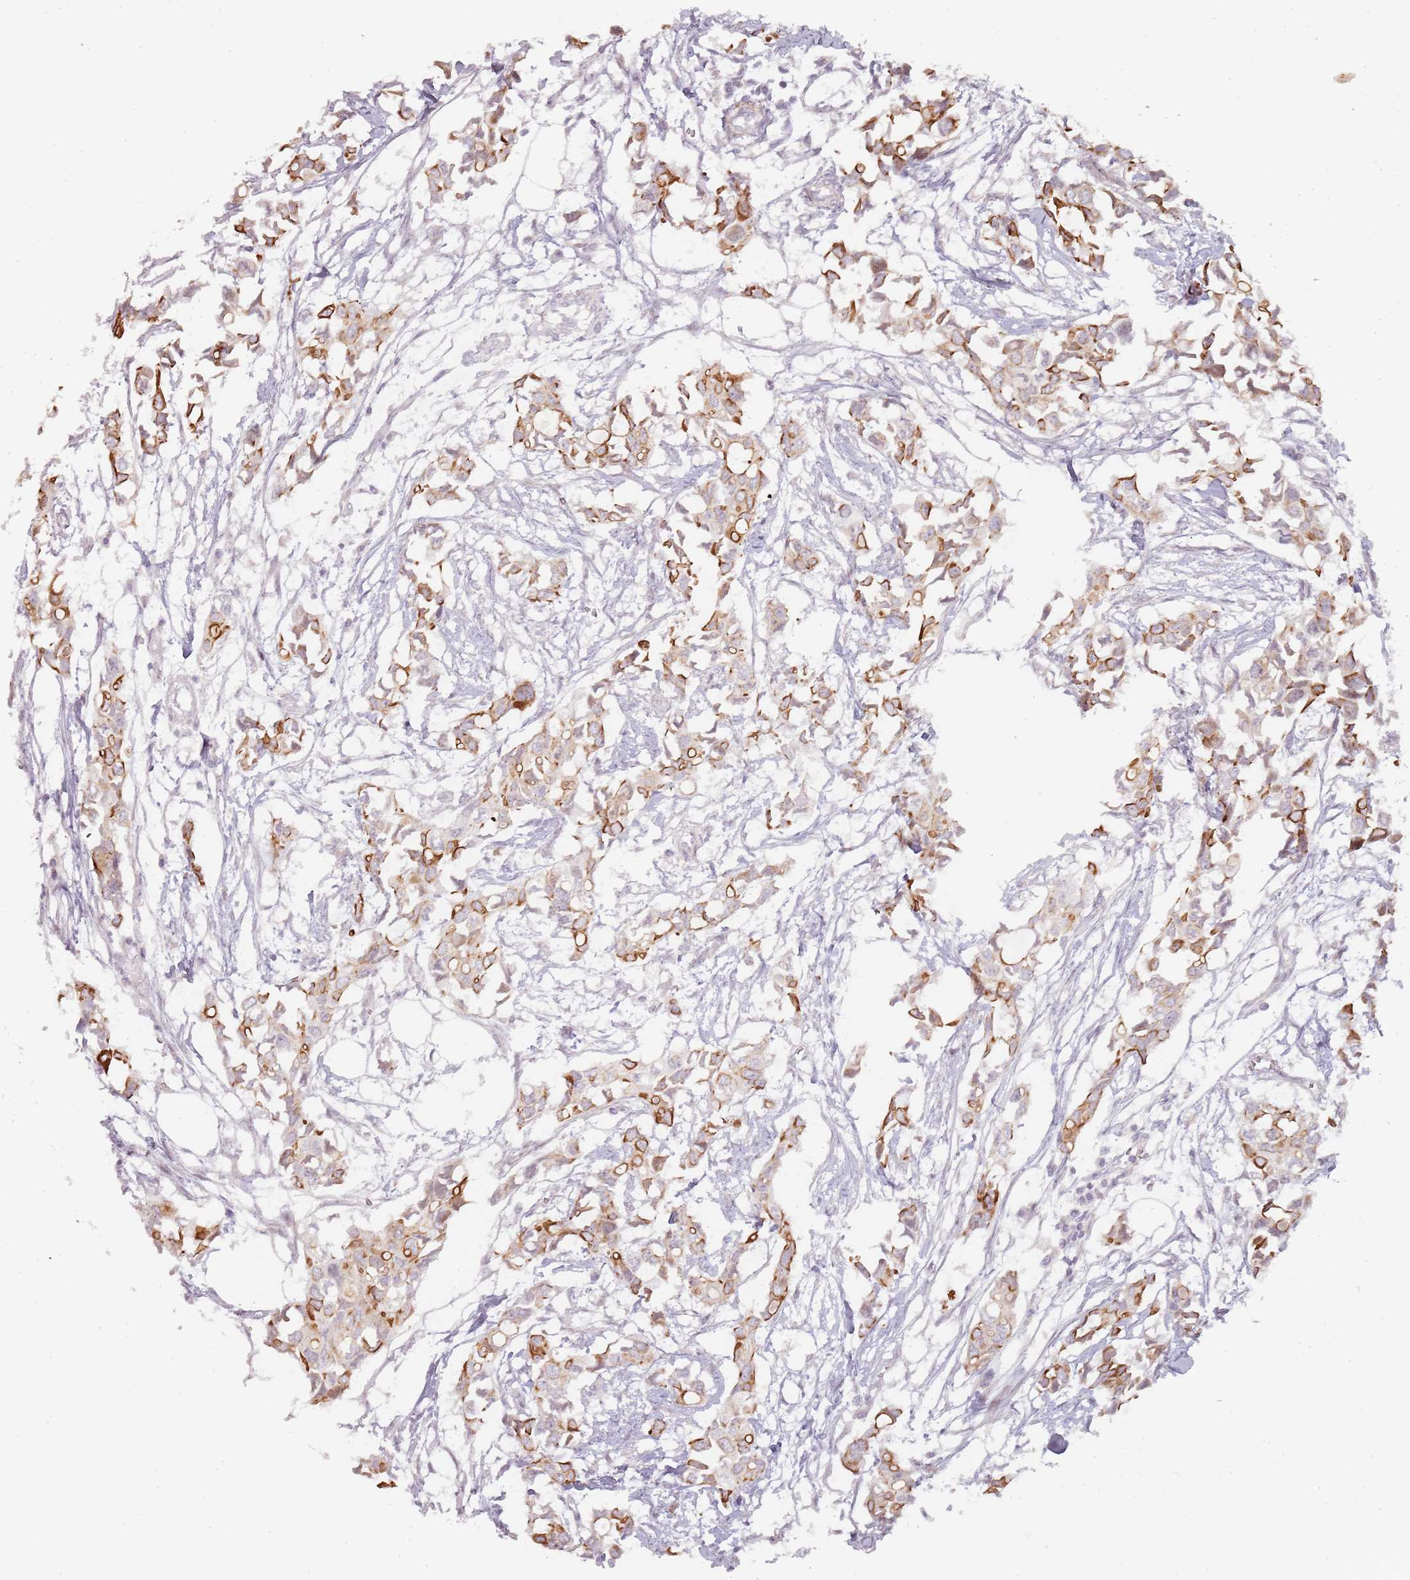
{"staining": {"intensity": "strong", "quantity": ">75%", "location": "cytoplasmic/membranous"}, "tissue": "breast cancer", "cell_type": "Tumor cells", "image_type": "cancer", "snomed": [{"axis": "morphology", "description": "Duct carcinoma"}, {"axis": "topography", "description": "Breast"}], "caption": "IHC image of breast cancer (intraductal carcinoma) stained for a protein (brown), which reveals high levels of strong cytoplasmic/membranous staining in approximately >75% of tumor cells.", "gene": "RPS6KA2", "patient": {"sex": "female", "age": 41}}